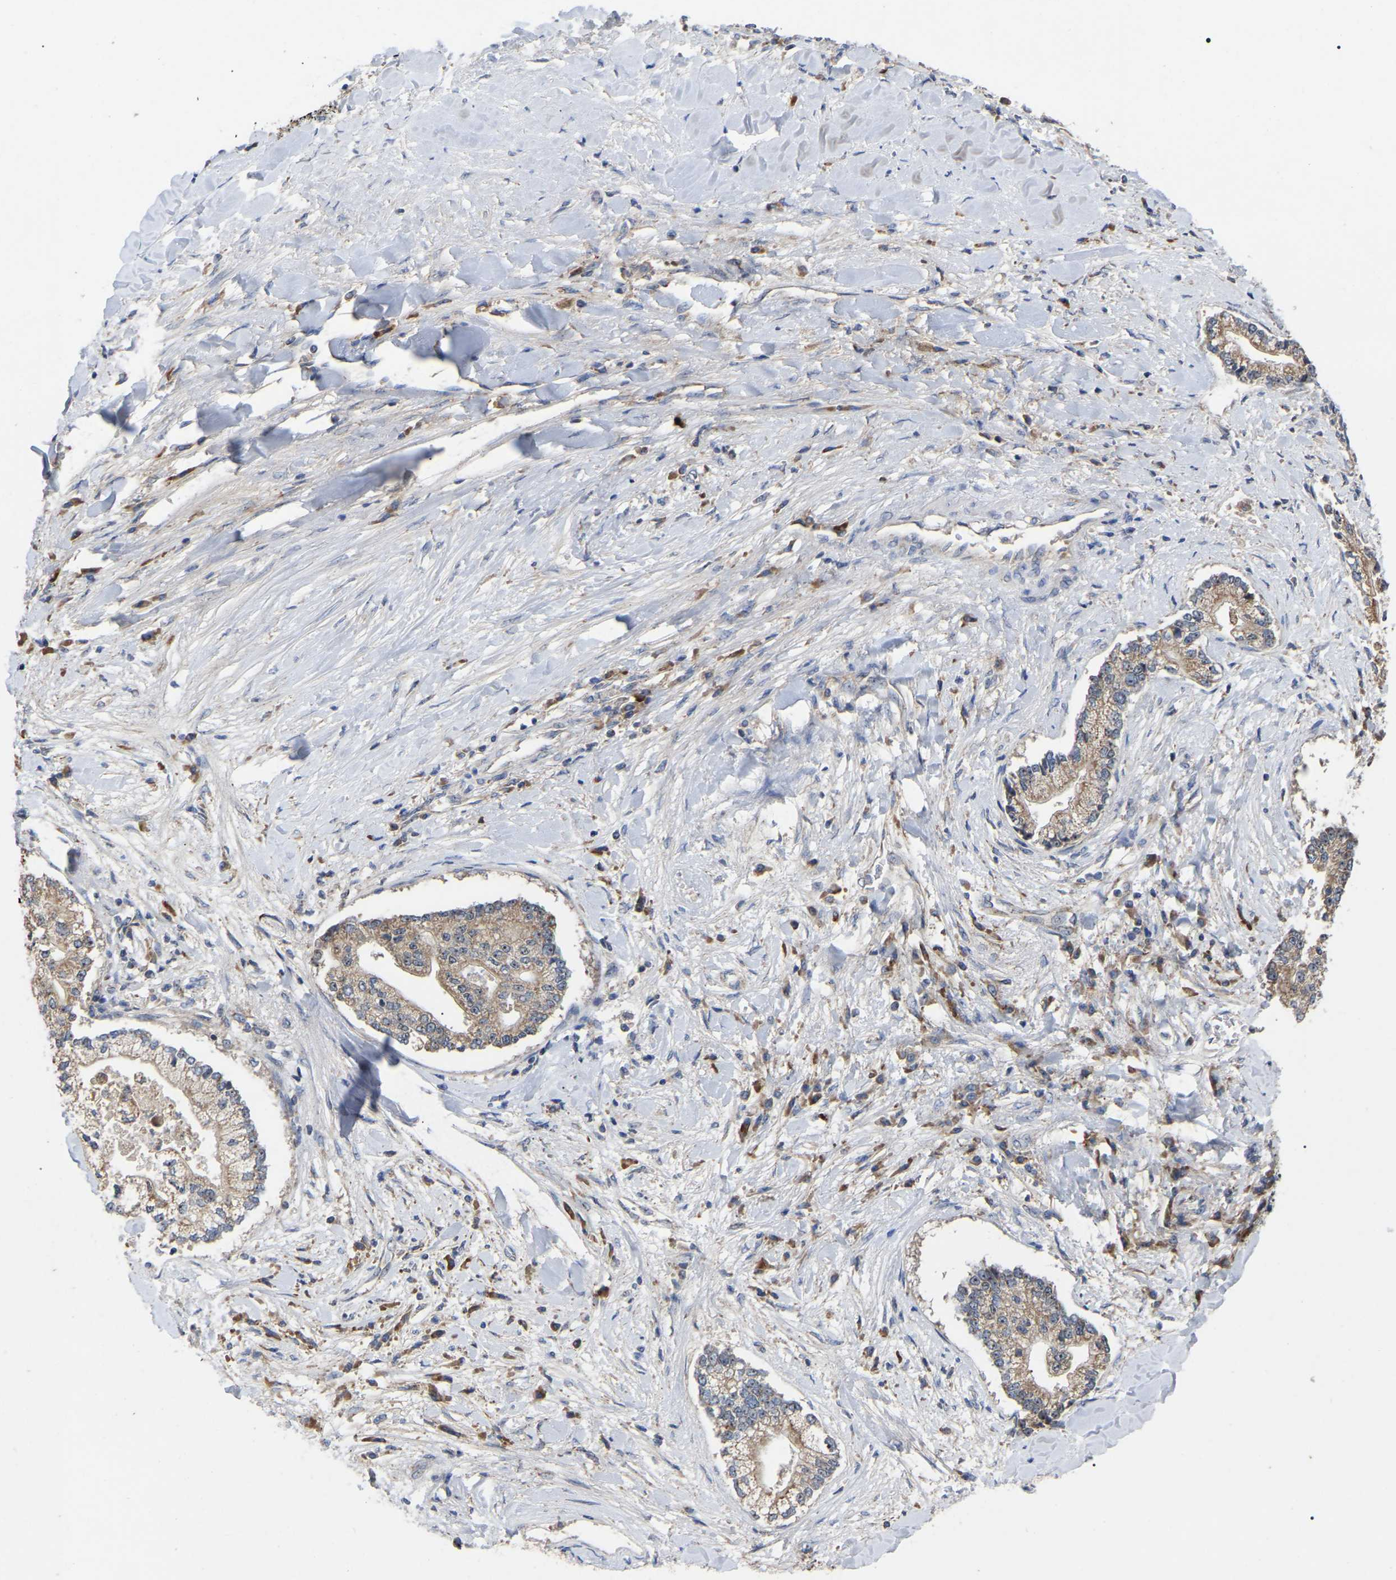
{"staining": {"intensity": "moderate", "quantity": ">75%", "location": "cytoplasmic/membranous"}, "tissue": "liver cancer", "cell_type": "Tumor cells", "image_type": "cancer", "snomed": [{"axis": "morphology", "description": "Cholangiocarcinoma"}, {"axis": "topography", "description": "Liver"}], "caption": "Protein analysis of liver cancer (cholangiocarcinoma) tissue demonstrates moderate cytoplasmic/membranous staining in about >75% of tumor cells.", "gene": "NOP53", "patient": {"sex": "male", "age": 50}}